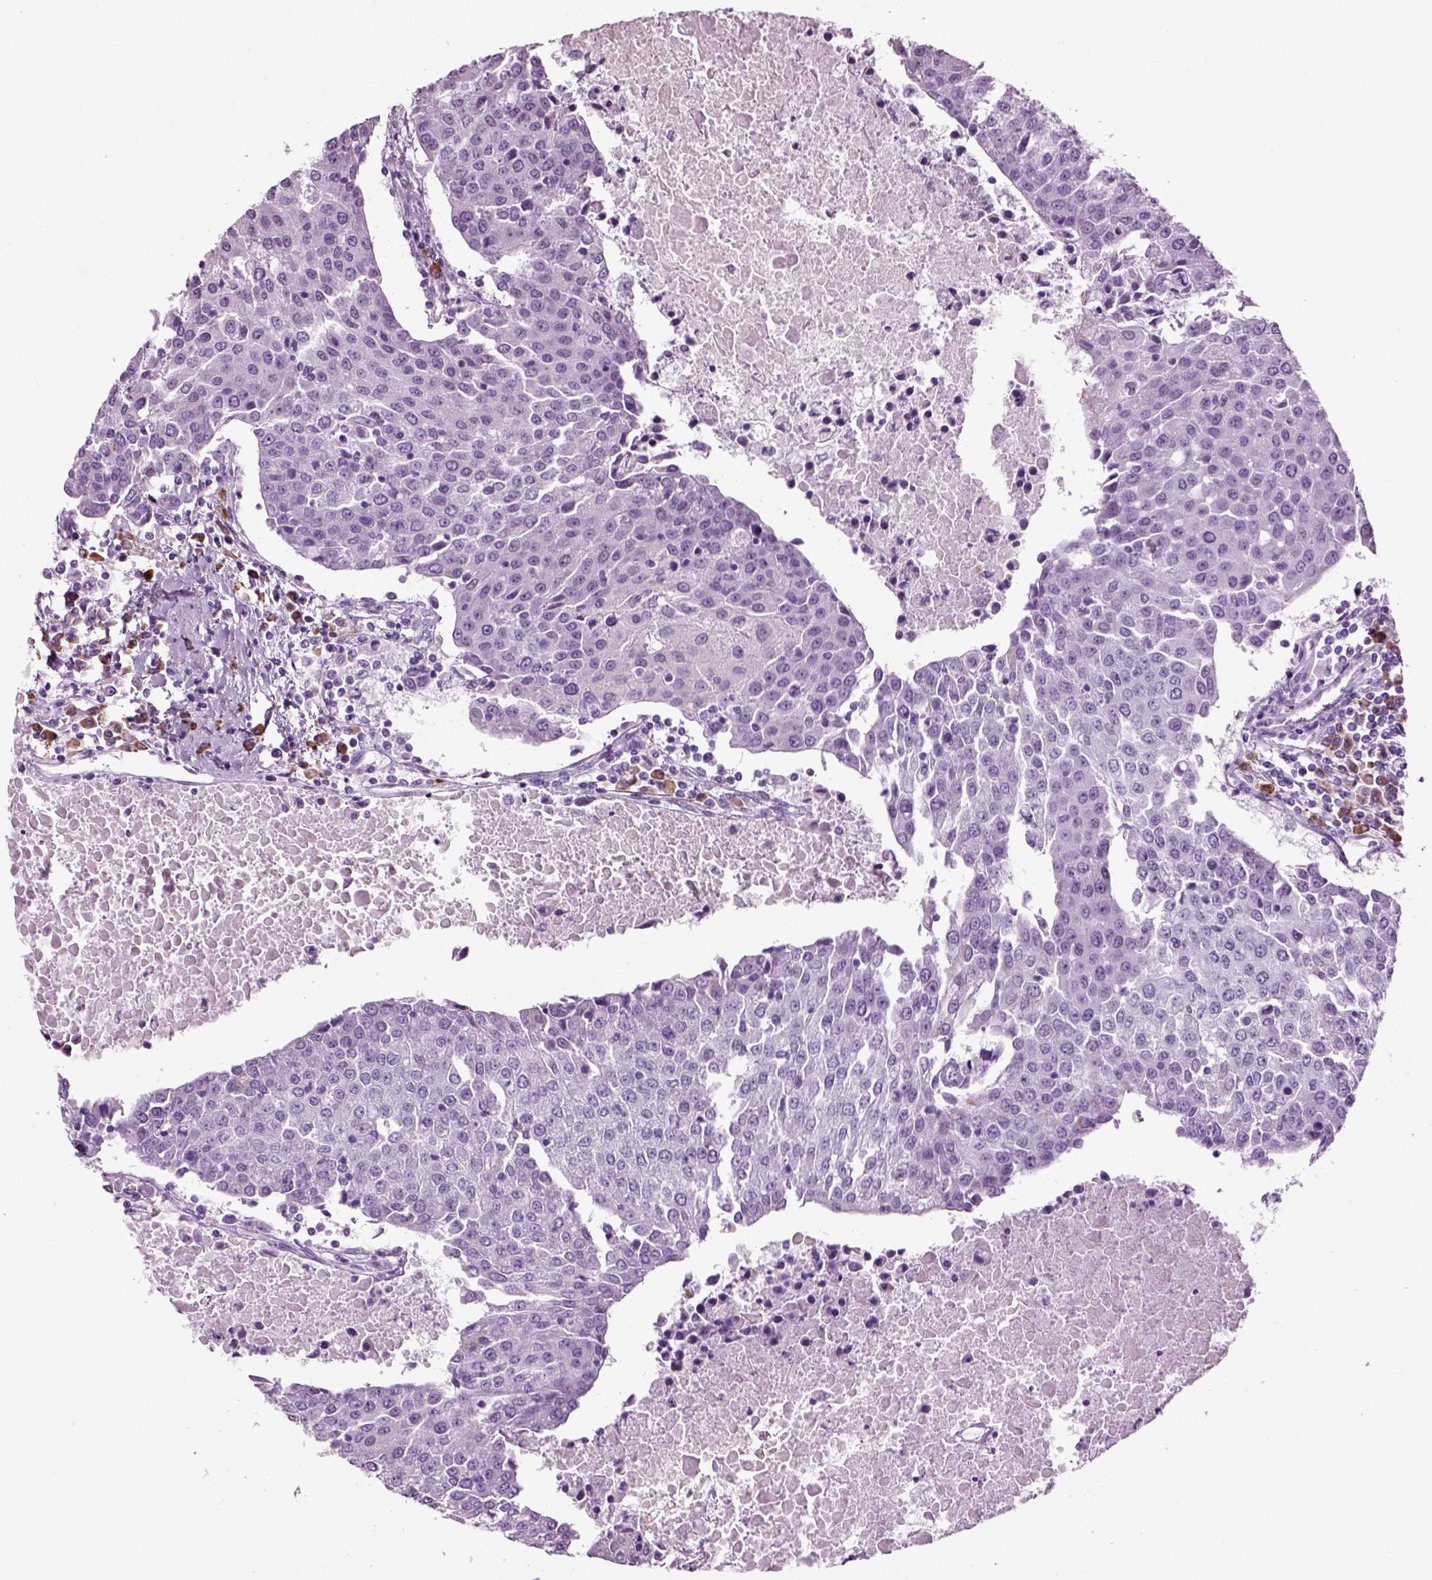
{"staining": {"intensity": "negative", "quantity": "none", "location": "none"}, "tissue": "urothelial cancer", "cell_type": "Tumor cells", "image_type": "cancer", "snomed": [{"axis": "morphology", "description": "Urothelial carcinoma, High grade"}, {"axis": "topography", "description": "Urinary bladder"}], "caption": "This is an immunohistochemistry photomicrograph of human urothelial cancer. There is no expression in tumor cells.", "gene": "SLC26A8", "patient": {"sex": "female", "age": 85}}